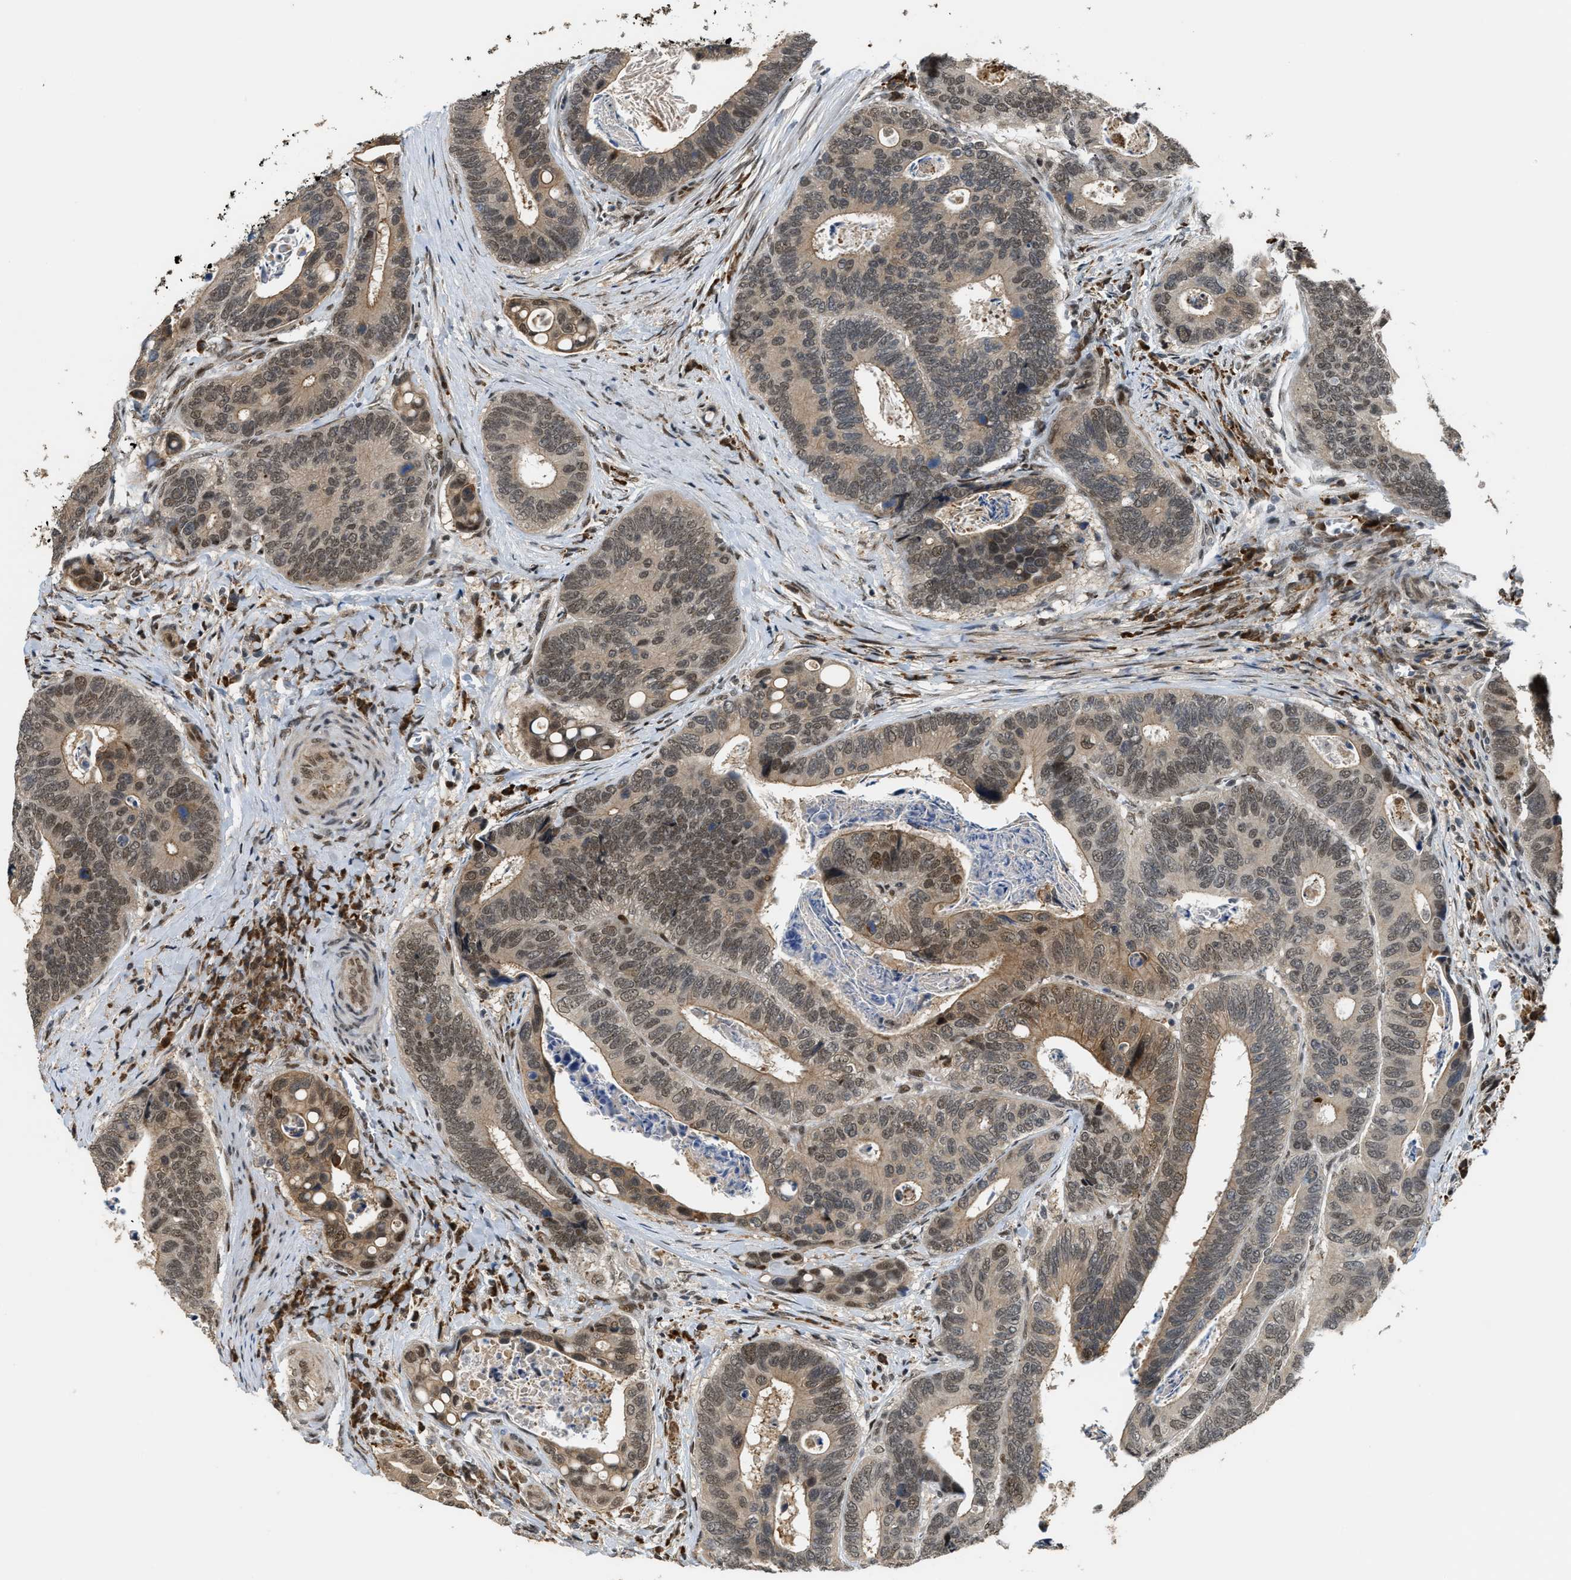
{"staining": {"intensity": "weak", "quantity": ">75%", "location": "cytoplasmic/membranous,nuclear"}, "tissue": "colorectal cancer", "cell_type": "Tumor cells", "image_type": "cancer", "snomed": [{"axis": "morphology", "description": "Inflammation, NOS"}, {"axis": "morphology", "description": "Adenocarcinoma, NOS"}, {"axis": "topography", "description": "Colon"}], "caption": "Brown immunohistochemical staining in adenocarcinoma (colorectal) exhibits weak cytoplasmic/membranous and nuclear expression in about >75% of tumor cells.", "gene": "SERTAD2", "patient": {"sex": "male", "age": 72}}